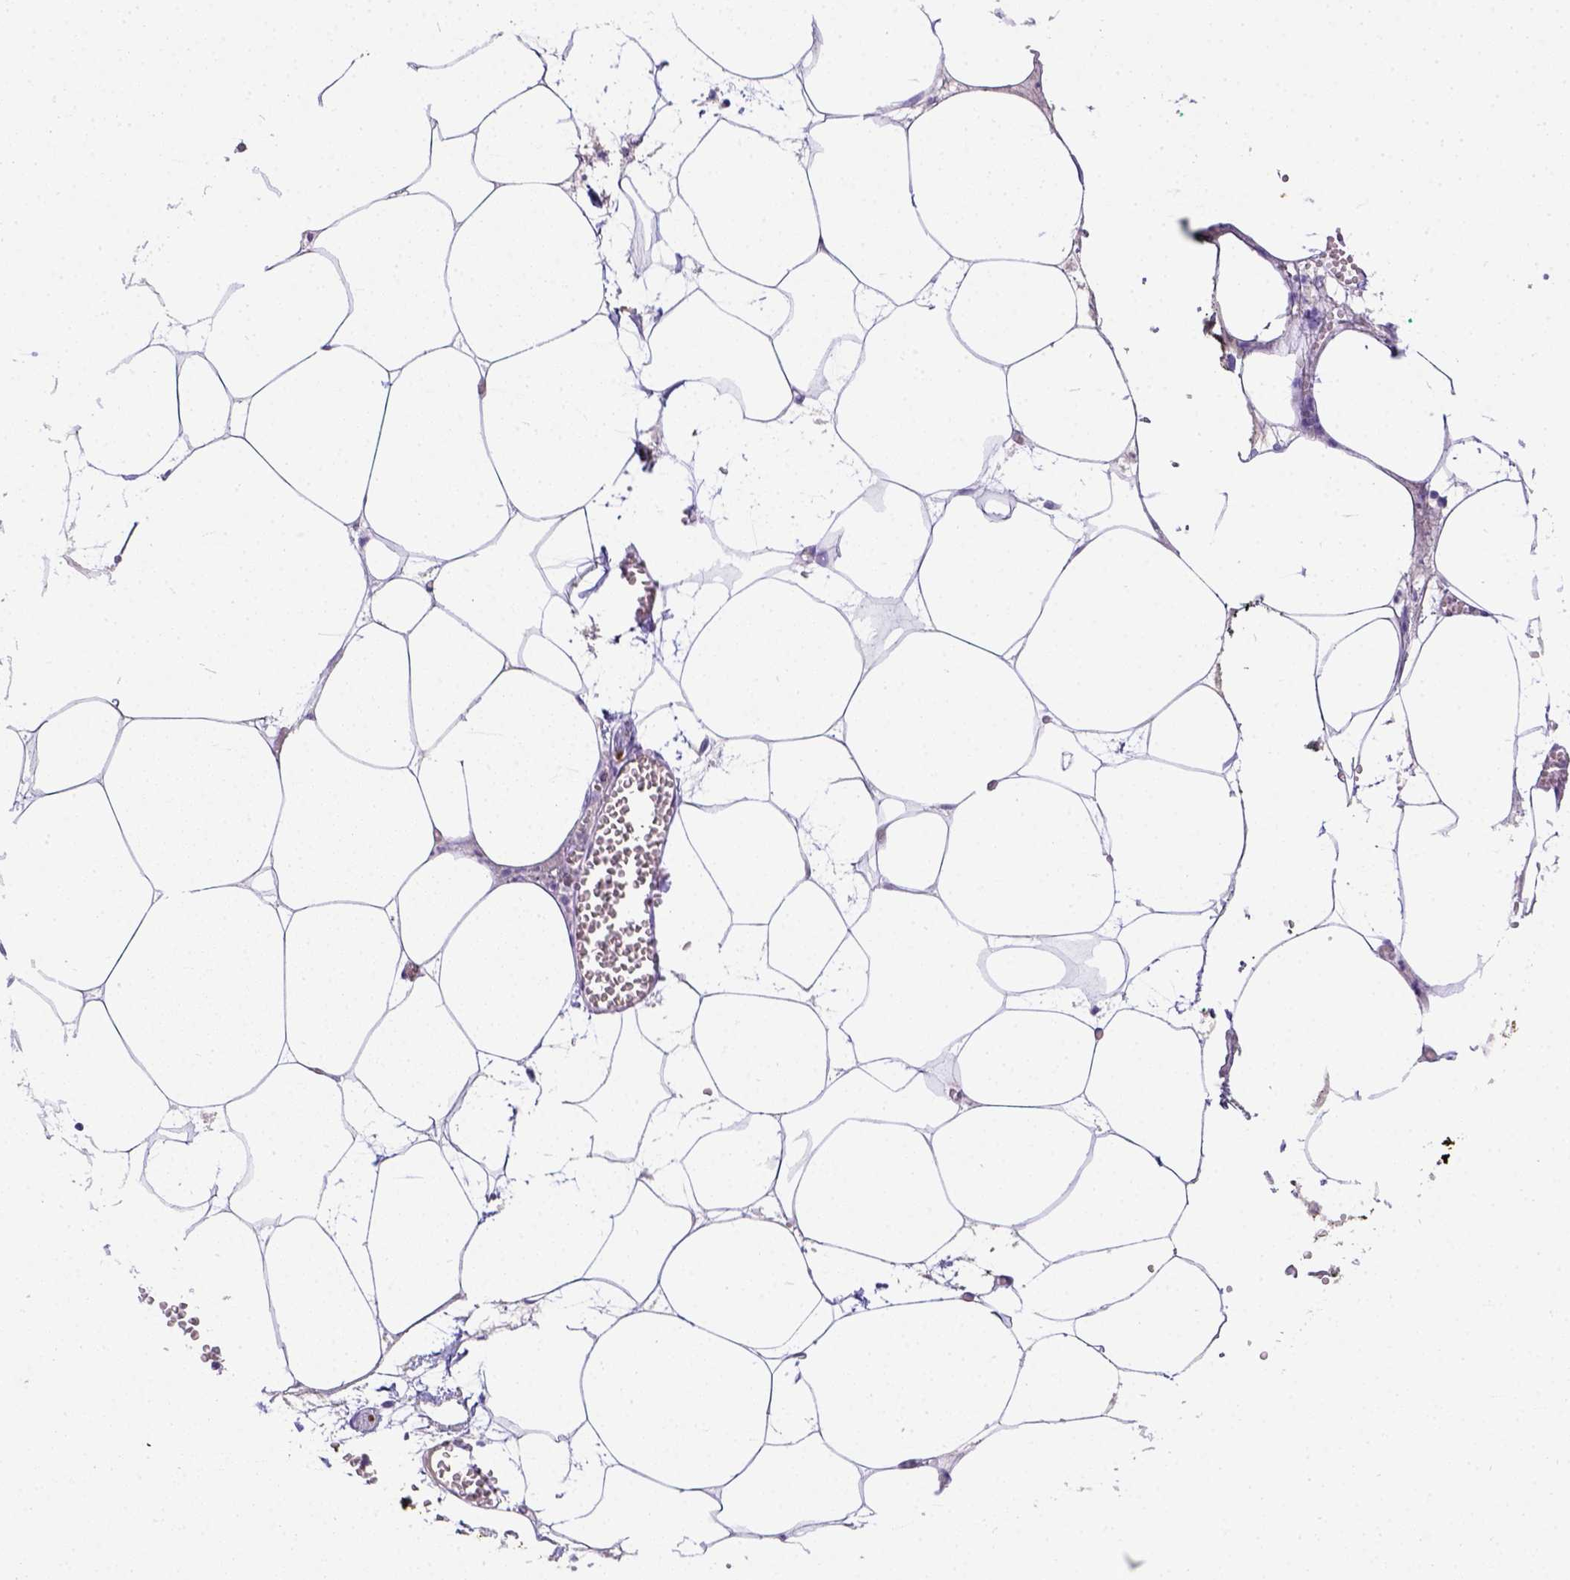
{"staining": {"intensity": "negative", "quantity": "none", "location": "none"}, "tissue": "adipose tissue", "cell_type": "Adipocytes", "image_type": "normal", "snomed": [{"axis": "morphology", "description": "Normal tissue, NOS"}, {"axis": "topography", "description": "Adipose tissue"}, {"axis": "topography", "description": "Pancreas"}, {"axis": "topography", "description": "Peripheral nerve tissue"}], "caption": "Immunohistochemical staining of normal human adipose tissue reveals no significant staining in adipocytes. (IHC, brightfield microscopy, high magnification).", "gene": "B3GAT1", "patient": {"sex": "female", "age": 58}}